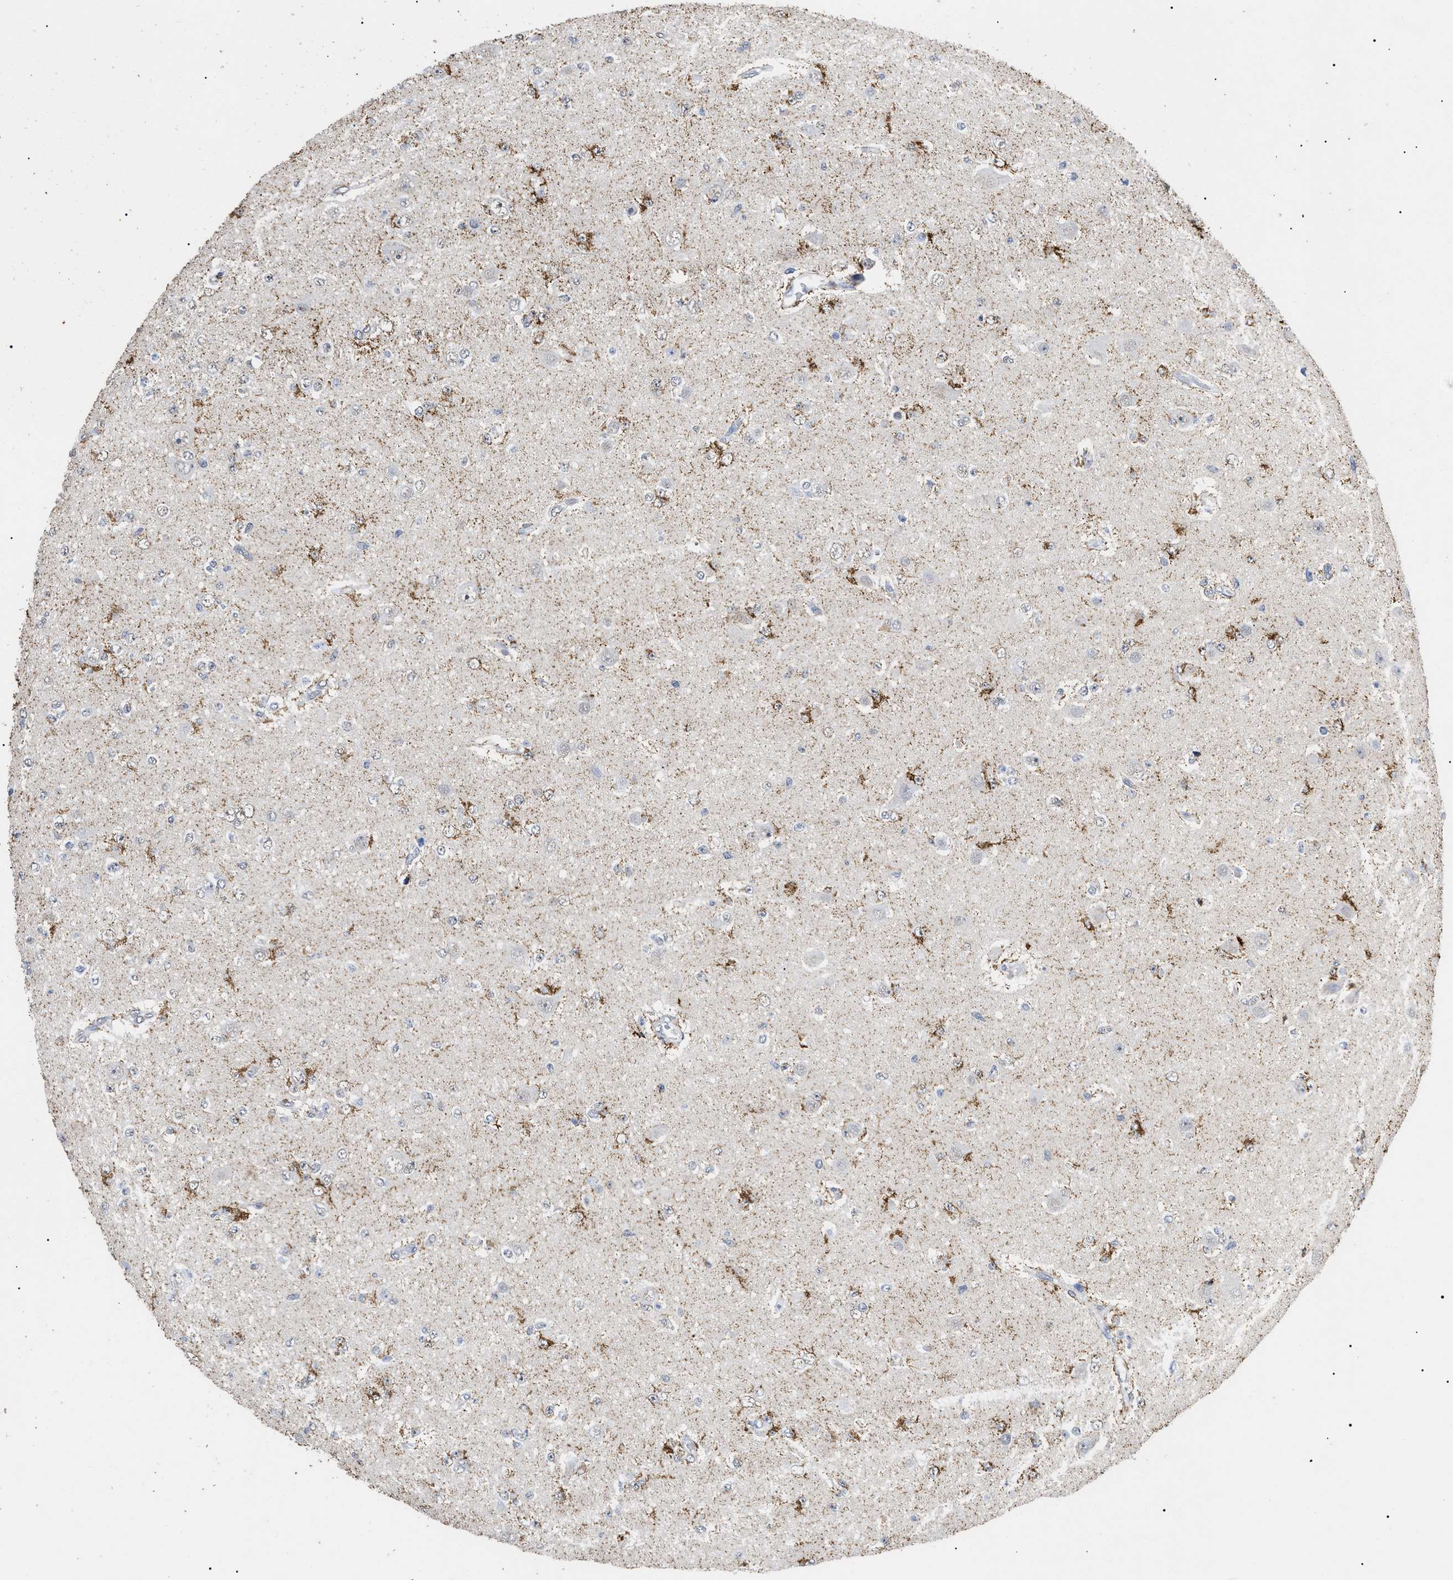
{"staining": {"intensity": "negative", "quantity": "none", "location": "none"}, "tissue": "glioma", "cell_type": "Tumor cells", "image_type": "cancer", "snomed": [{"axis": "morphology", "description": "Glioma, malignant, Low grade"}, {"axis": "topography", "description": "Brain"}], "caption": "The IHC micrograph has no significant positivity in tumor cells of malignant glioma (low-grade) tissue.", "gene": "SFXN5", "patient": {"sex": "male", "age": 38}}